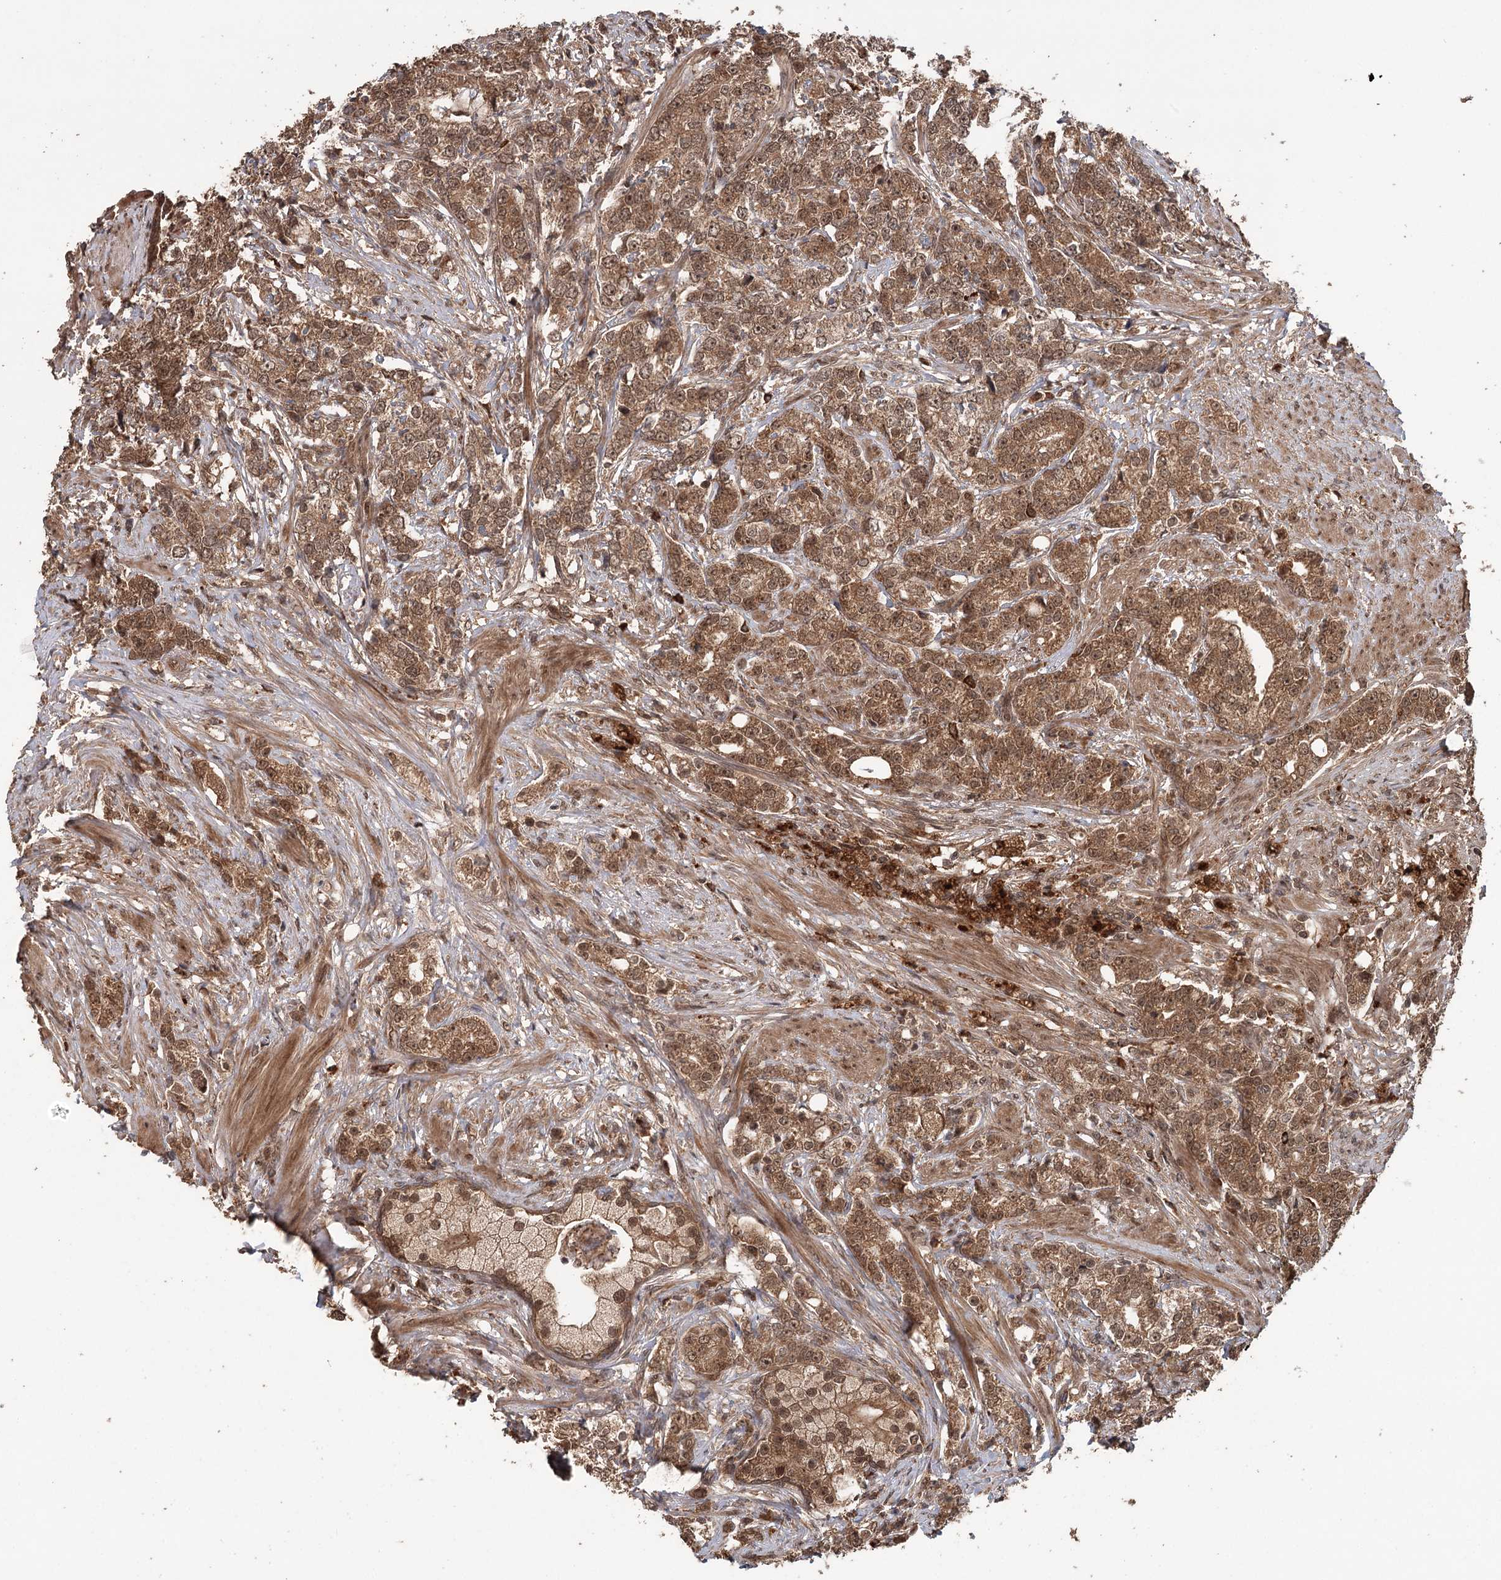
{"staining": {"intensity": "moderate", "quantity": ">75%", "location": "cytoplasmic/membranous,nuclear"}, "tissue": "prostate cancer", "cell_type": "Tumor cells", "image_type": "cancer", "snomed": [{"axis": "morphology", "description": "Adenocarcinoma, High grade"}, {"axis": "topography", "description": "Prostate"}], "caption": "High-grade adenocarcinoma (prostate) stained for a protein (brown) shows moderate cytoplasmic/membranous and nuclear positive staining in about >75% of tumor cells.", "gene": "N6AMT1", "patient": {"sex": "male", "age": 69}}